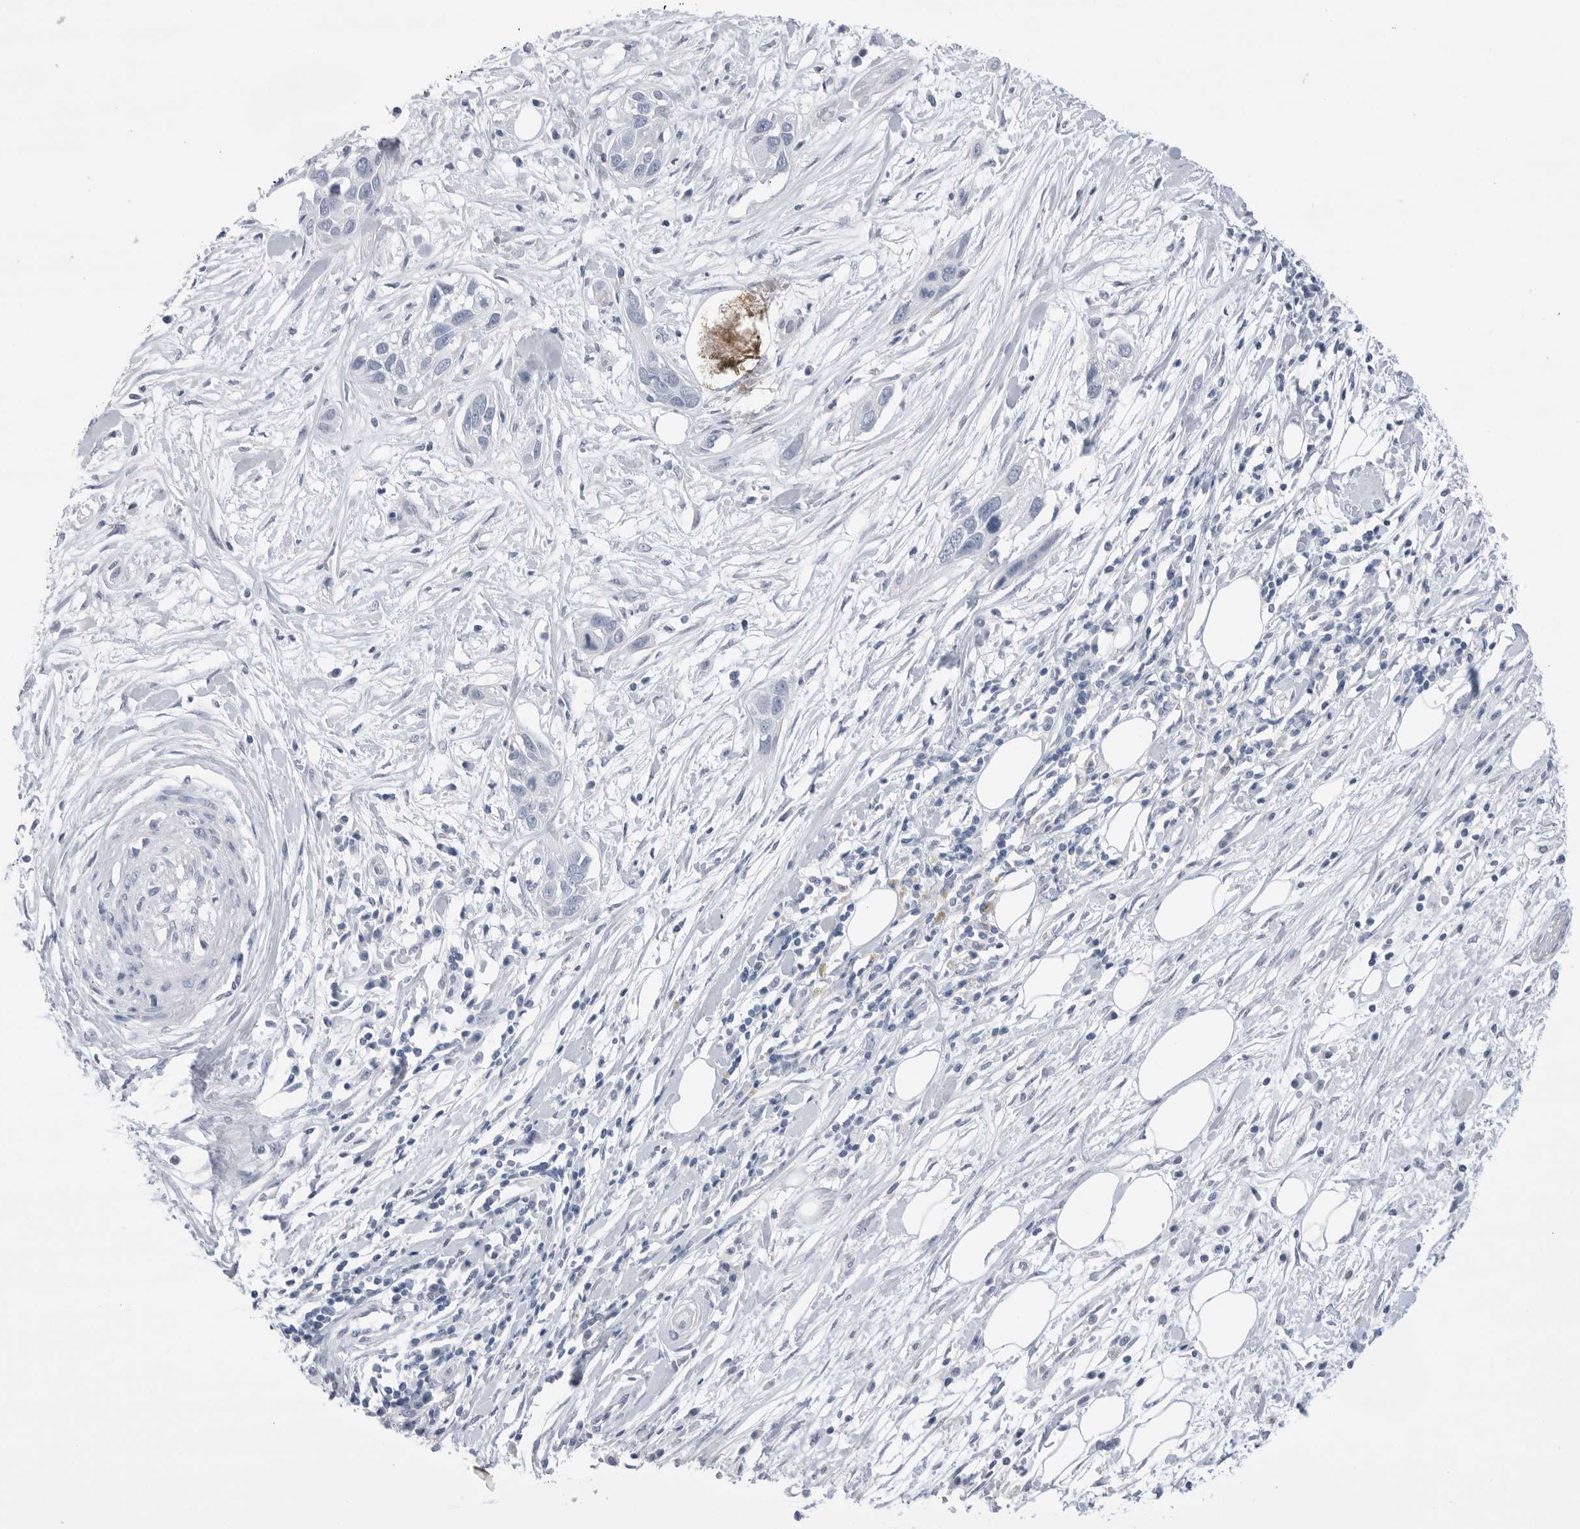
{"staining": {"intensity": "negative", "quantity": "none", "location": "none"}, "tissue": "pancreatic cancer", "cell_type": "Tumor cells", "image_type": "cancer", "snomed": [{"axis": "morphology", "description": "Adenocarcinoma, NOS"}, {"axis": "topography", "description": "Pancreas"}], "caption": "There is no significant positivity in tumor cells of pancreatic cancer (adenocarcinoma). The staining is performed using DAB brown chromogen with nuclei counter-stained in using hematoxylin.", "gene": "ABHD12", "patient": {"sex": "female", "age": 60}}